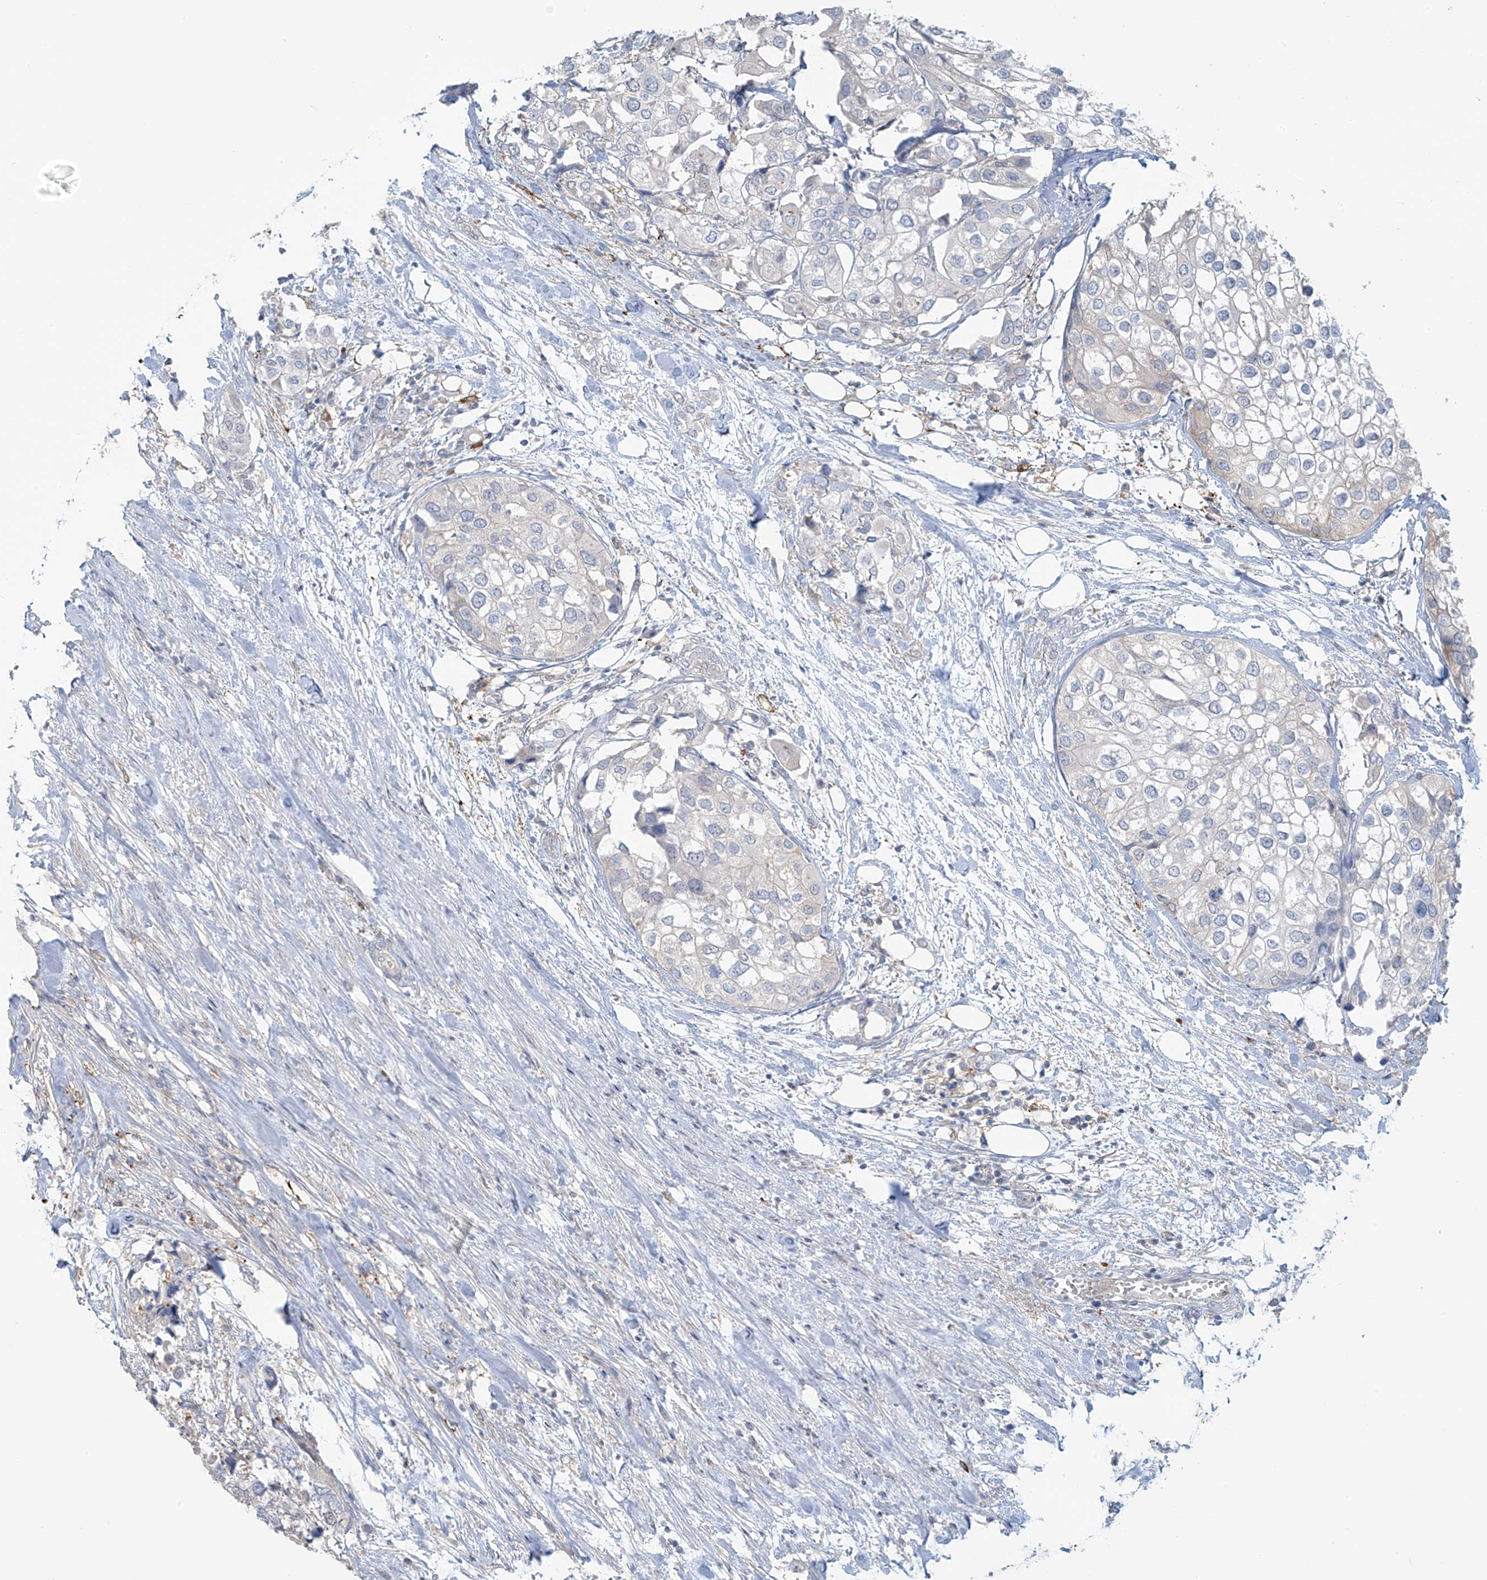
{"staining": {"intensity": "negative", "quantity": "none", "location": "none"}, "tissue": "urothelial cancer", "cell_type": "Tumor cells", "image_type": "cancer", "snomed": [{"axis": "morphology", "description": "Urothelial carcinoma, High grade"}, {"axis": "topography", "description": "Urinary bladder"}], "caption": "The IHC histopathology image has no significant staining in tumor cells of urothelial cancer tissue.", "gene": "TAGAP", "patient": {"sex": "male", "age": 64}}